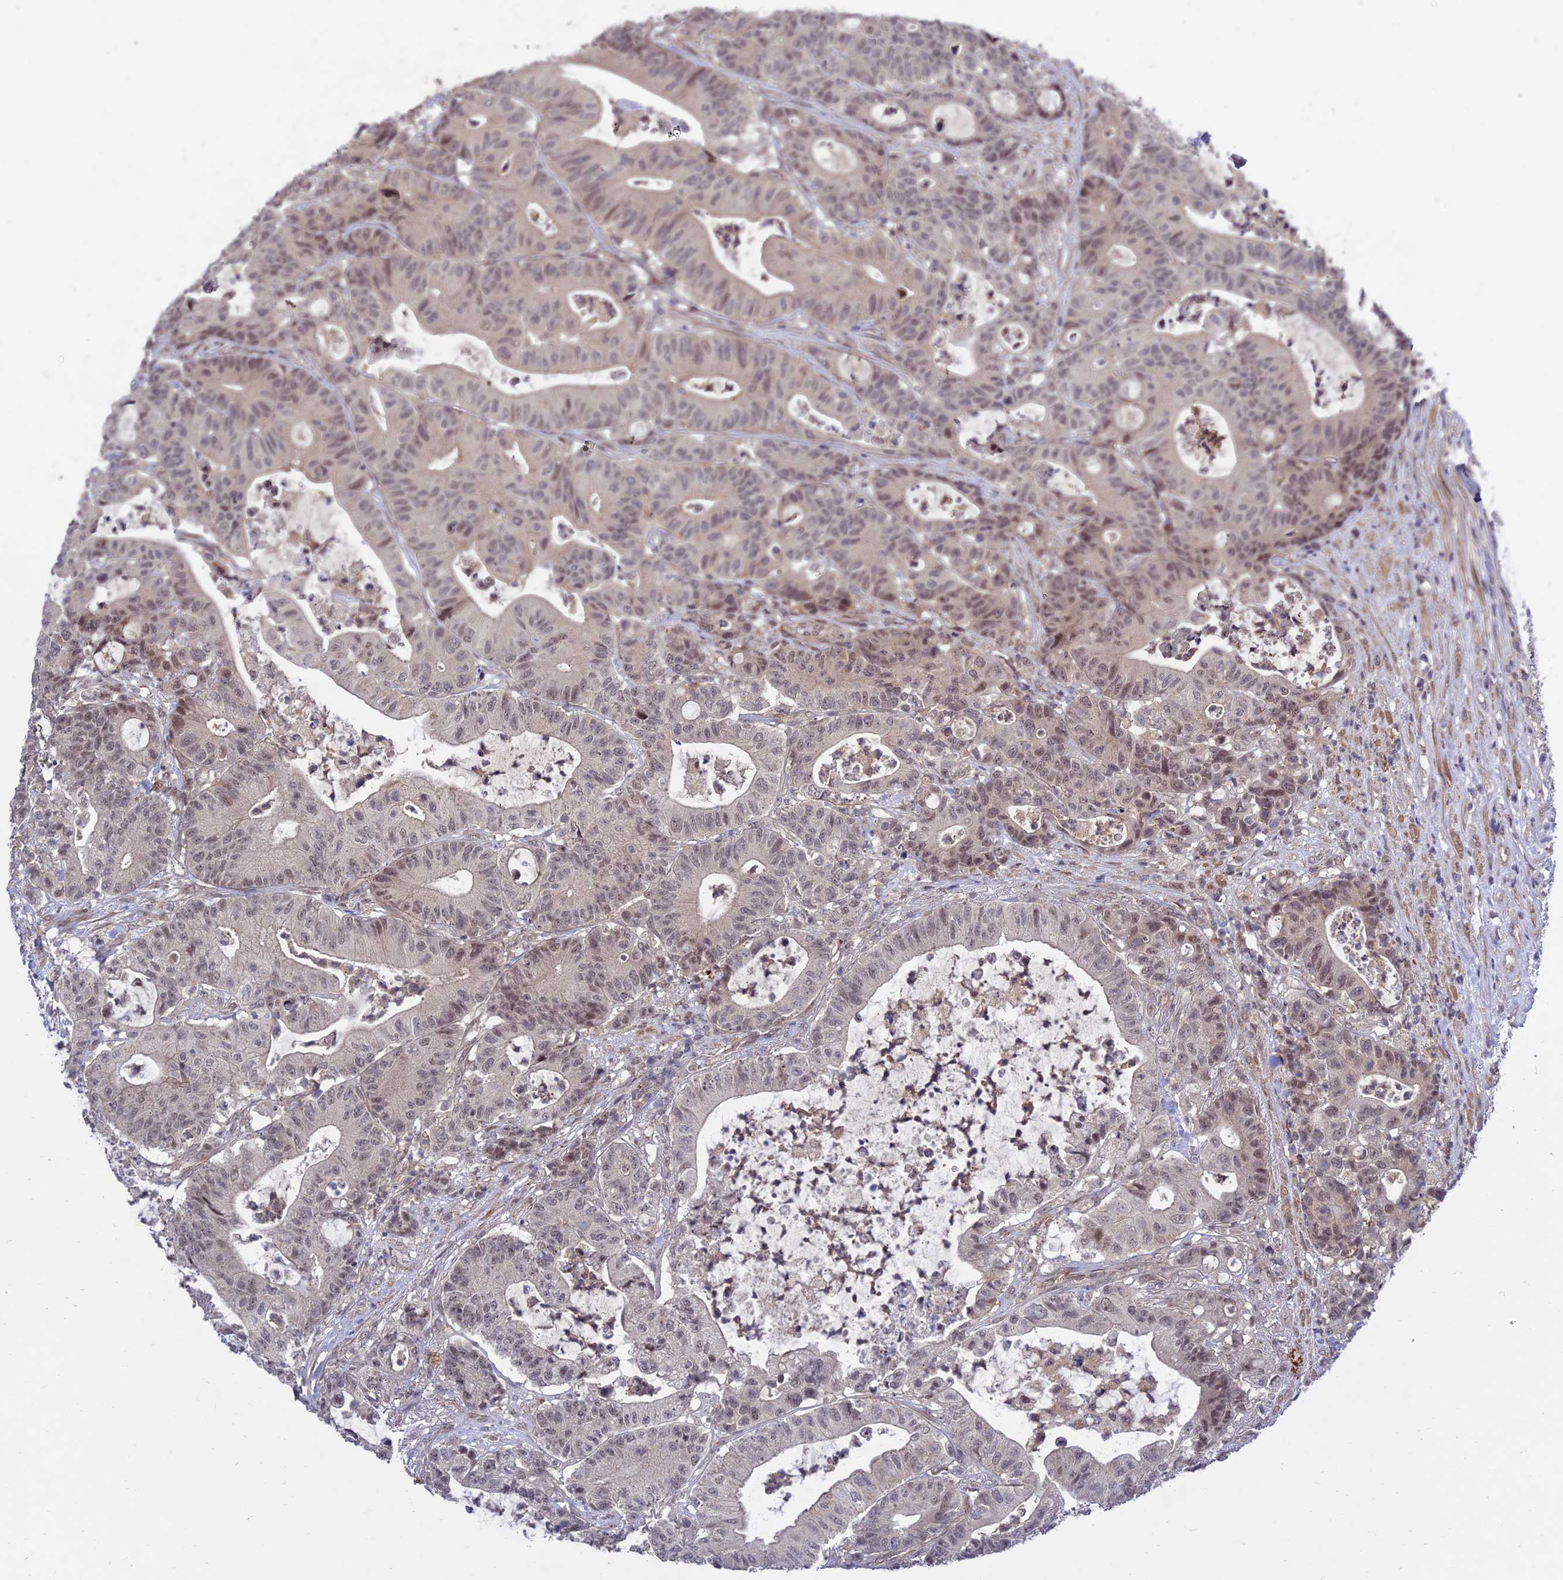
{"staining": {"intensity": "weak", "quantity": ">75%", "location": "nuclear"}, "tissue": "colorectal cancer", "cell_type": "Tumor cells", "image_type": "cancer", "snomed": [{"axis": "morphology", "description": "Adenocarcinoma, NOS"}, {"axis": "topography", "description": "Colon"}], "caption": "Immunohistochemistry photomicrograph of neoplastic tissue: colorectal cancer (adenocarcinoma) stained using IHC shows low levels of weak protein expression localized specifically in the nuclear of tumor cells, appearing as a nuclear brown color.", "gene": "ZNF85", "patient": {"sex": "female", "age": 84}}